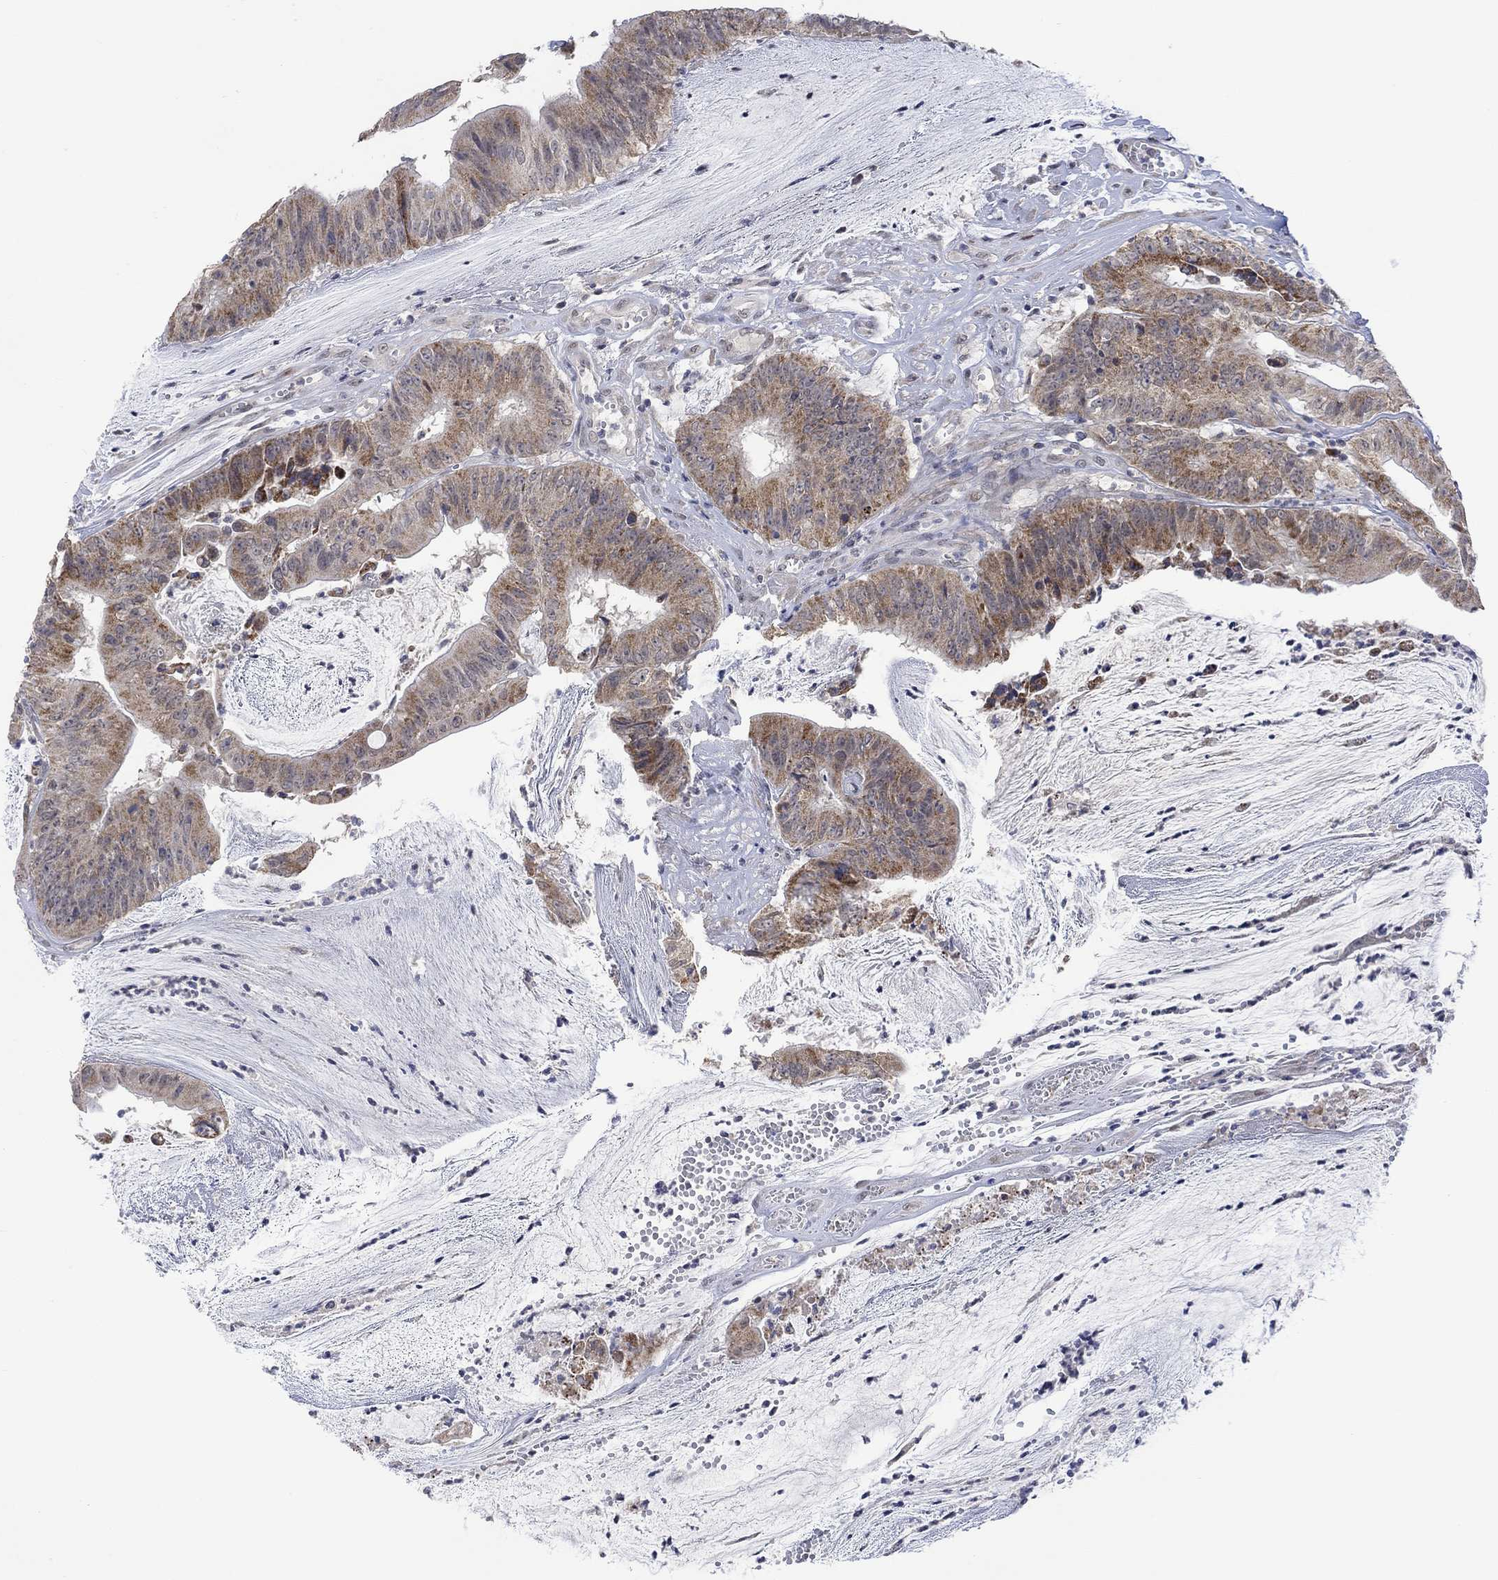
{"staining": {"intensity": "moderate", "quantity": "25%-75%", "location": "cytoplasmic/membranous"}, "tissue": "colorectal cancer", "cell_type": "Tumor cells", "image_type": "cancer", "snomed": [{"axis": "morphology", "description": "Adenocarcinoma, NOS"}, {"axis": "topography", "description": "Colon"}], "caption": "Brown immunohistochemical staining in human adenocarcinoma (colorectal) exhibits moderate cytoplasmic/membranous staining in approximately 25%-75% of tumor cells.", "gene": "SLC48A1", "patient": {"sex": "female", "age": 69}}